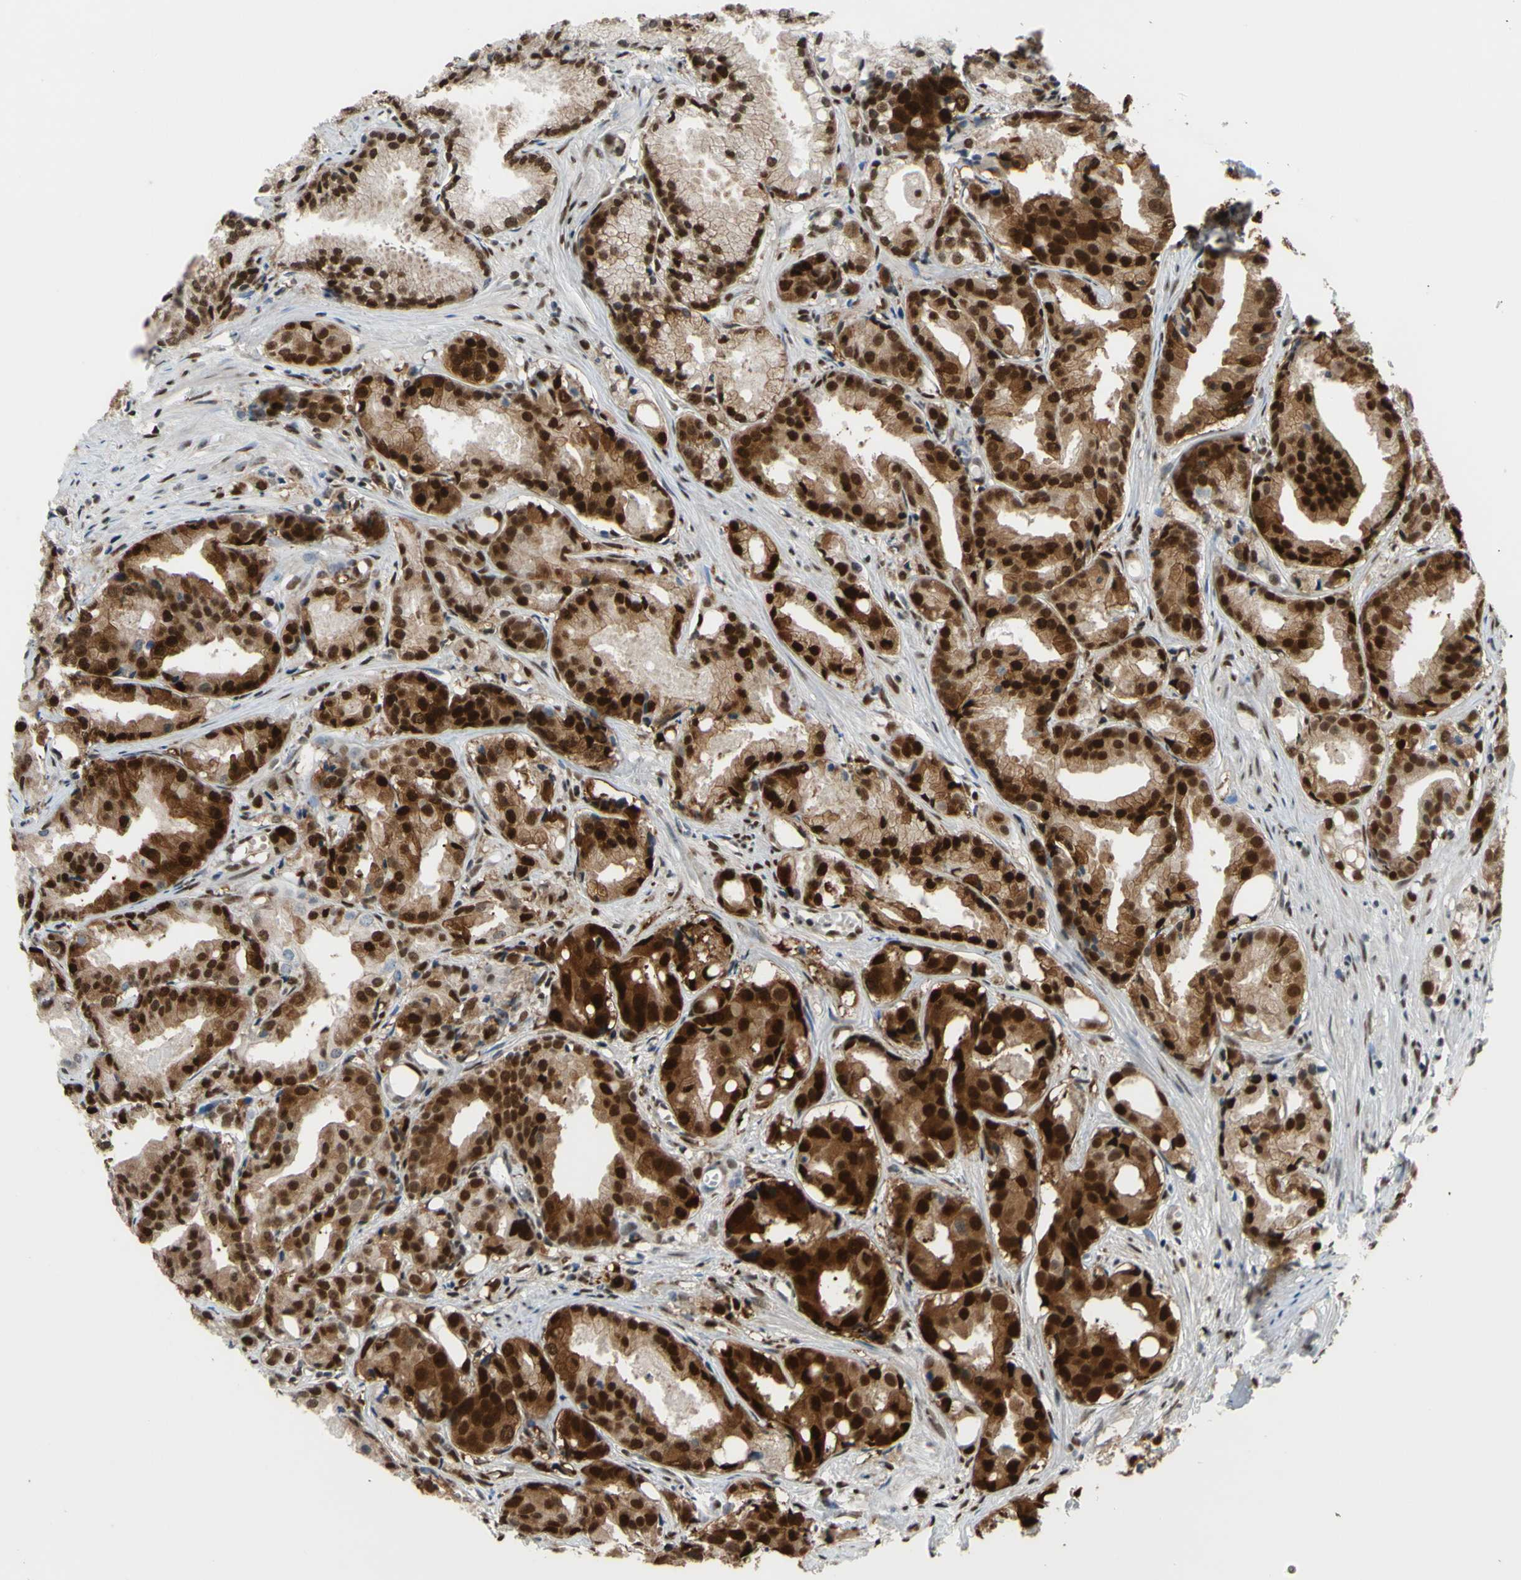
{"staining": {"intensity": "strong", "quantity": ">75%", "location": "cytoplasmic/membranous,nuclear"}, "tissue": "prostate cancer", "cell_type": "Tumor cells", "image_type": "cancer", "snomed": [{"axis": "morphology", "description": "Adenocarcinoma, Low grade"}, {"axis": "topography", "description": "Prostate"}], "caption": "Protein expression analysis of low-grade adenocarcinoma (prostate) reveals strong cytoplasmic/membranous and nuclear staining in approximately >75% of tumor cells.", "gene": "FKBP5", "patient": {"sex": "male", "age": 72}}